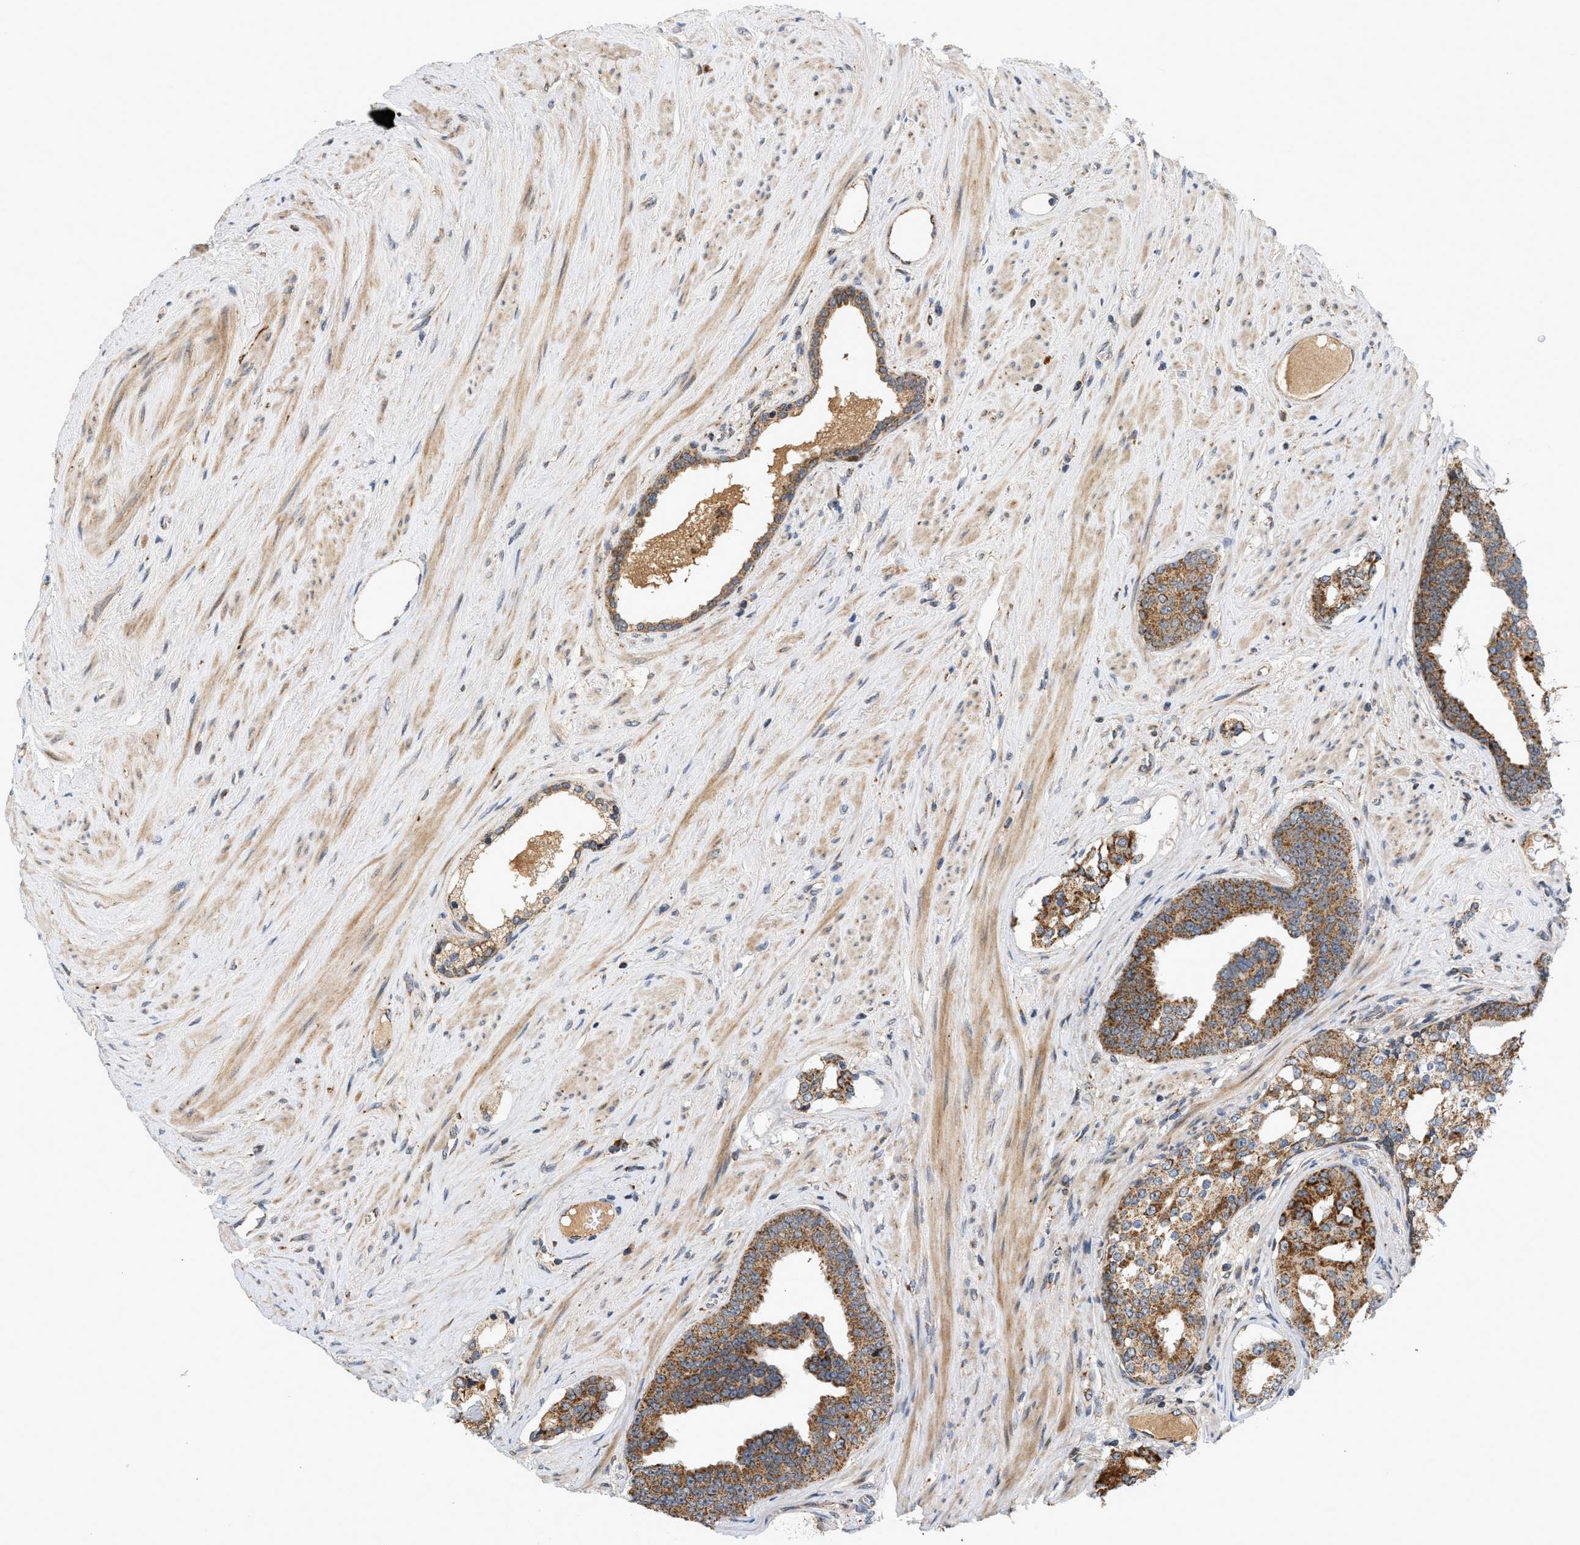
{"staining": {"intensity": "moderate", "quantity": ">75%", "location": "cytoplasmic/membranous"}, "tissue": "prostate cancer", "cell_type": "Tumor cells", "image_type": "cancer", "snomed": [{"axis": "morphology", "description": "Adenocarcinoma, High grade"}, {"axis": "topography", "description": "Prostate"}], "caption": "Immunohistochemical staining of prostate cancer (high-grade adenocarcinoma) displays medium levels of moderate cytoplasmic/membranous protein expression in approximately >75% of tumor cells. The staining is performed using DAB (3,3'-diaminobenzidine) brown chromogen to label protein expression. The nuclei are counter-stained blue using hematoxylin.", "gene": "MCU", "patient": {"sex": "male", "age": 71}}